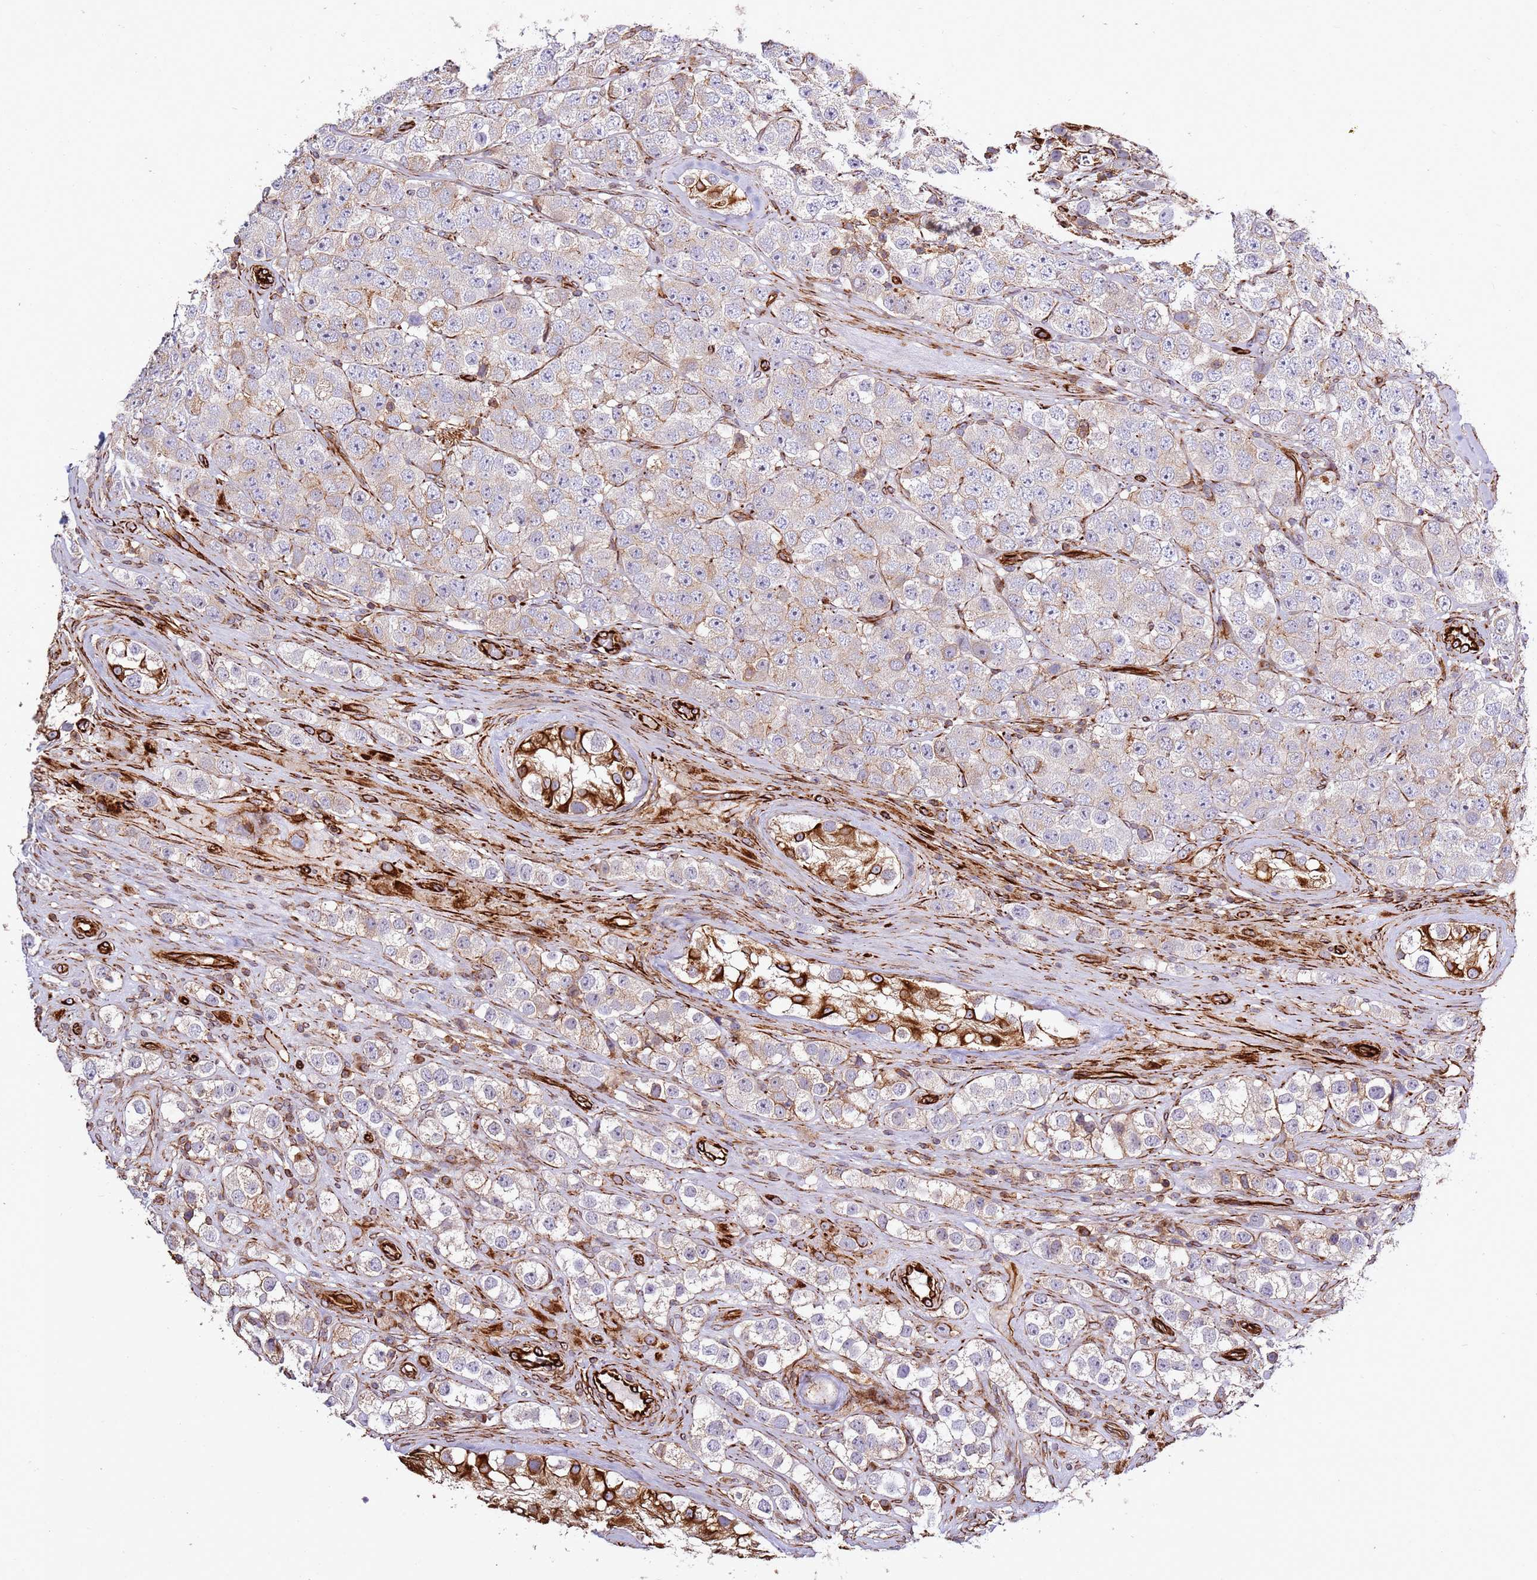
{"staining": {"intensity": "negative", "quantity": "none", "location": "none"}, "tissue": "testis cancer", "cell_type": "Tumor cells", "image_type": "cancer", "snomed": [{"axis": "morphology", "description": "Seminoma, NOS"}, {"axis": "topography", "description": "Testis"}], "caption": "Tumor cells show no significant protein staining in seminoma (testis).", "gene": "MRGPRE", "patient": {"sex": "male", "age": 28}}